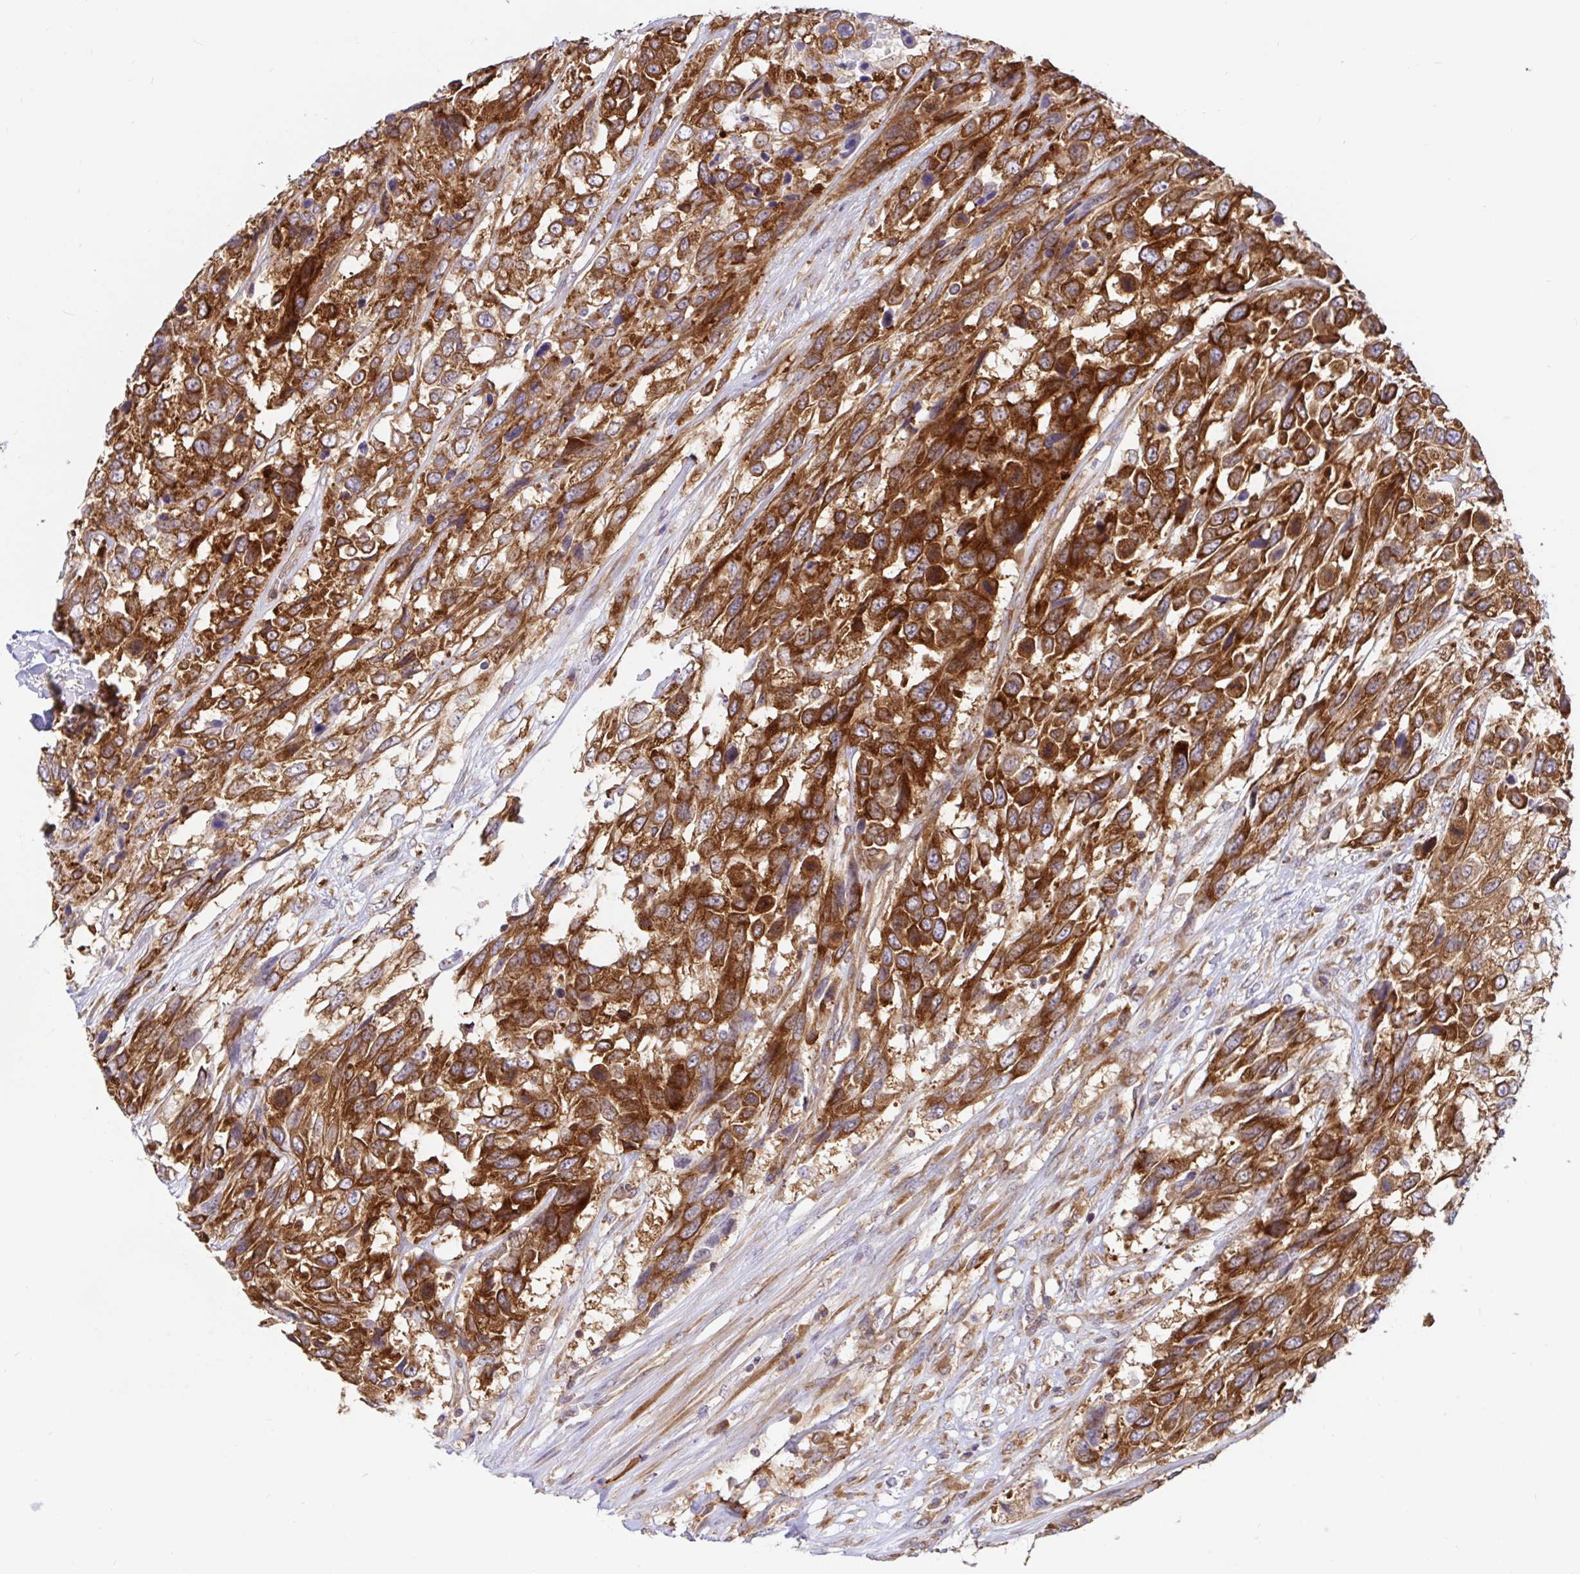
{"staining": {"intensity": "strong", "quantity": ">75%", "location": "cytoplasmic/membranous"}, "tissue": "urothelial cancer", "cell_type": "Tumor cells", "image_type": "cancer", "snomed": [{"axis": "morphology", "description": "Urothelial carcinoma, High grade"}, {"axis": "topography", "description": "Urinary bladder"}], "caption": "The micrograph exhibits a brown stain indicating the presence of a protein in the cytoplasmic/membranous of tumor cells in urothelial carcinoma (high-grade).", "gene": "LARP1", "patient": {"sex": "female", "age": 70}}